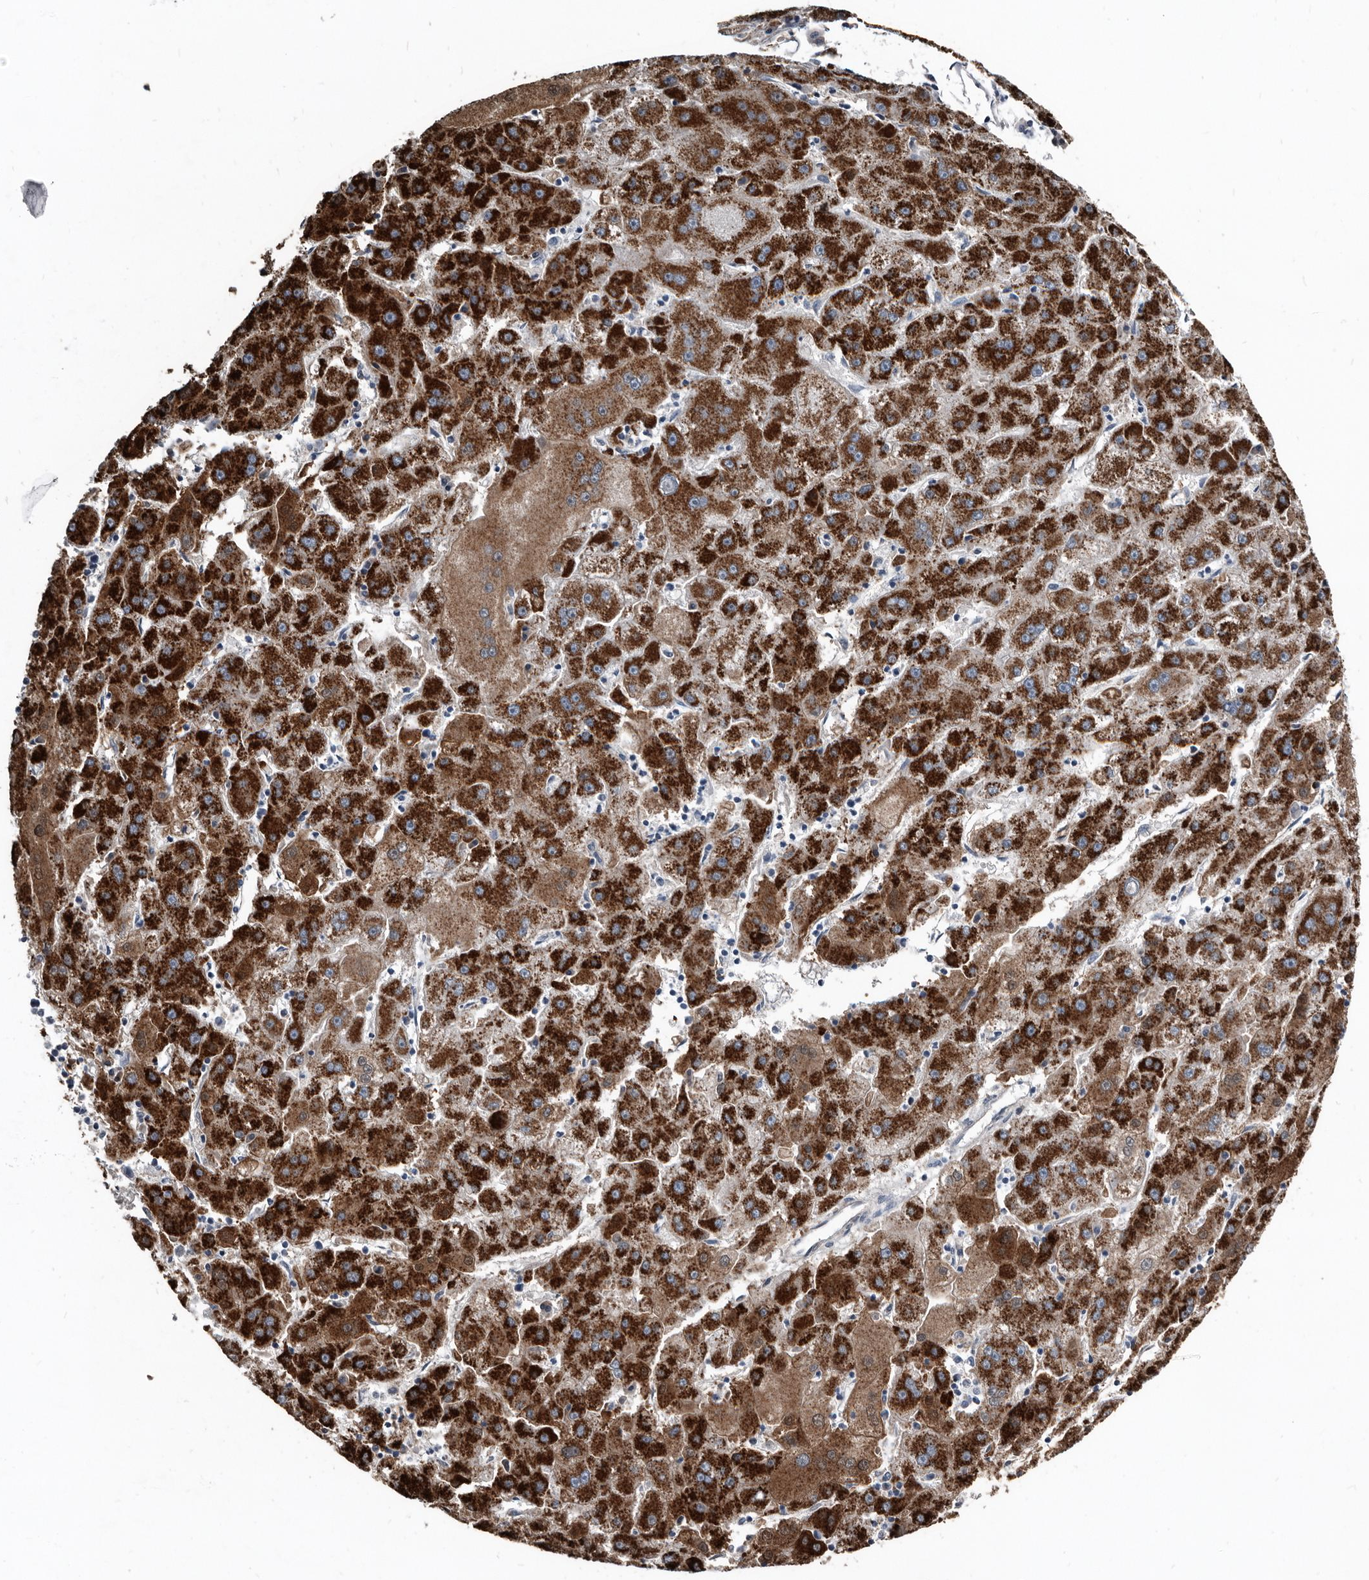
{"staining": {"intensity": "strong", "quantity": ">75%", "location": "cytoplasmic/membranous"}, "tissue": "liver cancer", "cell_type": "Tumor cells", "image_type": "cancer", "snomed": [{"axis": "morphology", "description": "Carcinoma, Hepatocellular, NOS"}, {"axis": "topography", "description": "Liver"}], "caption": "Hepatocellular carcinoma (liver) stained with a protein marker demonstrates strong staining in tumor cells.", "gene": "GREB1", "patient": {"sex": "male", "age": 72}}